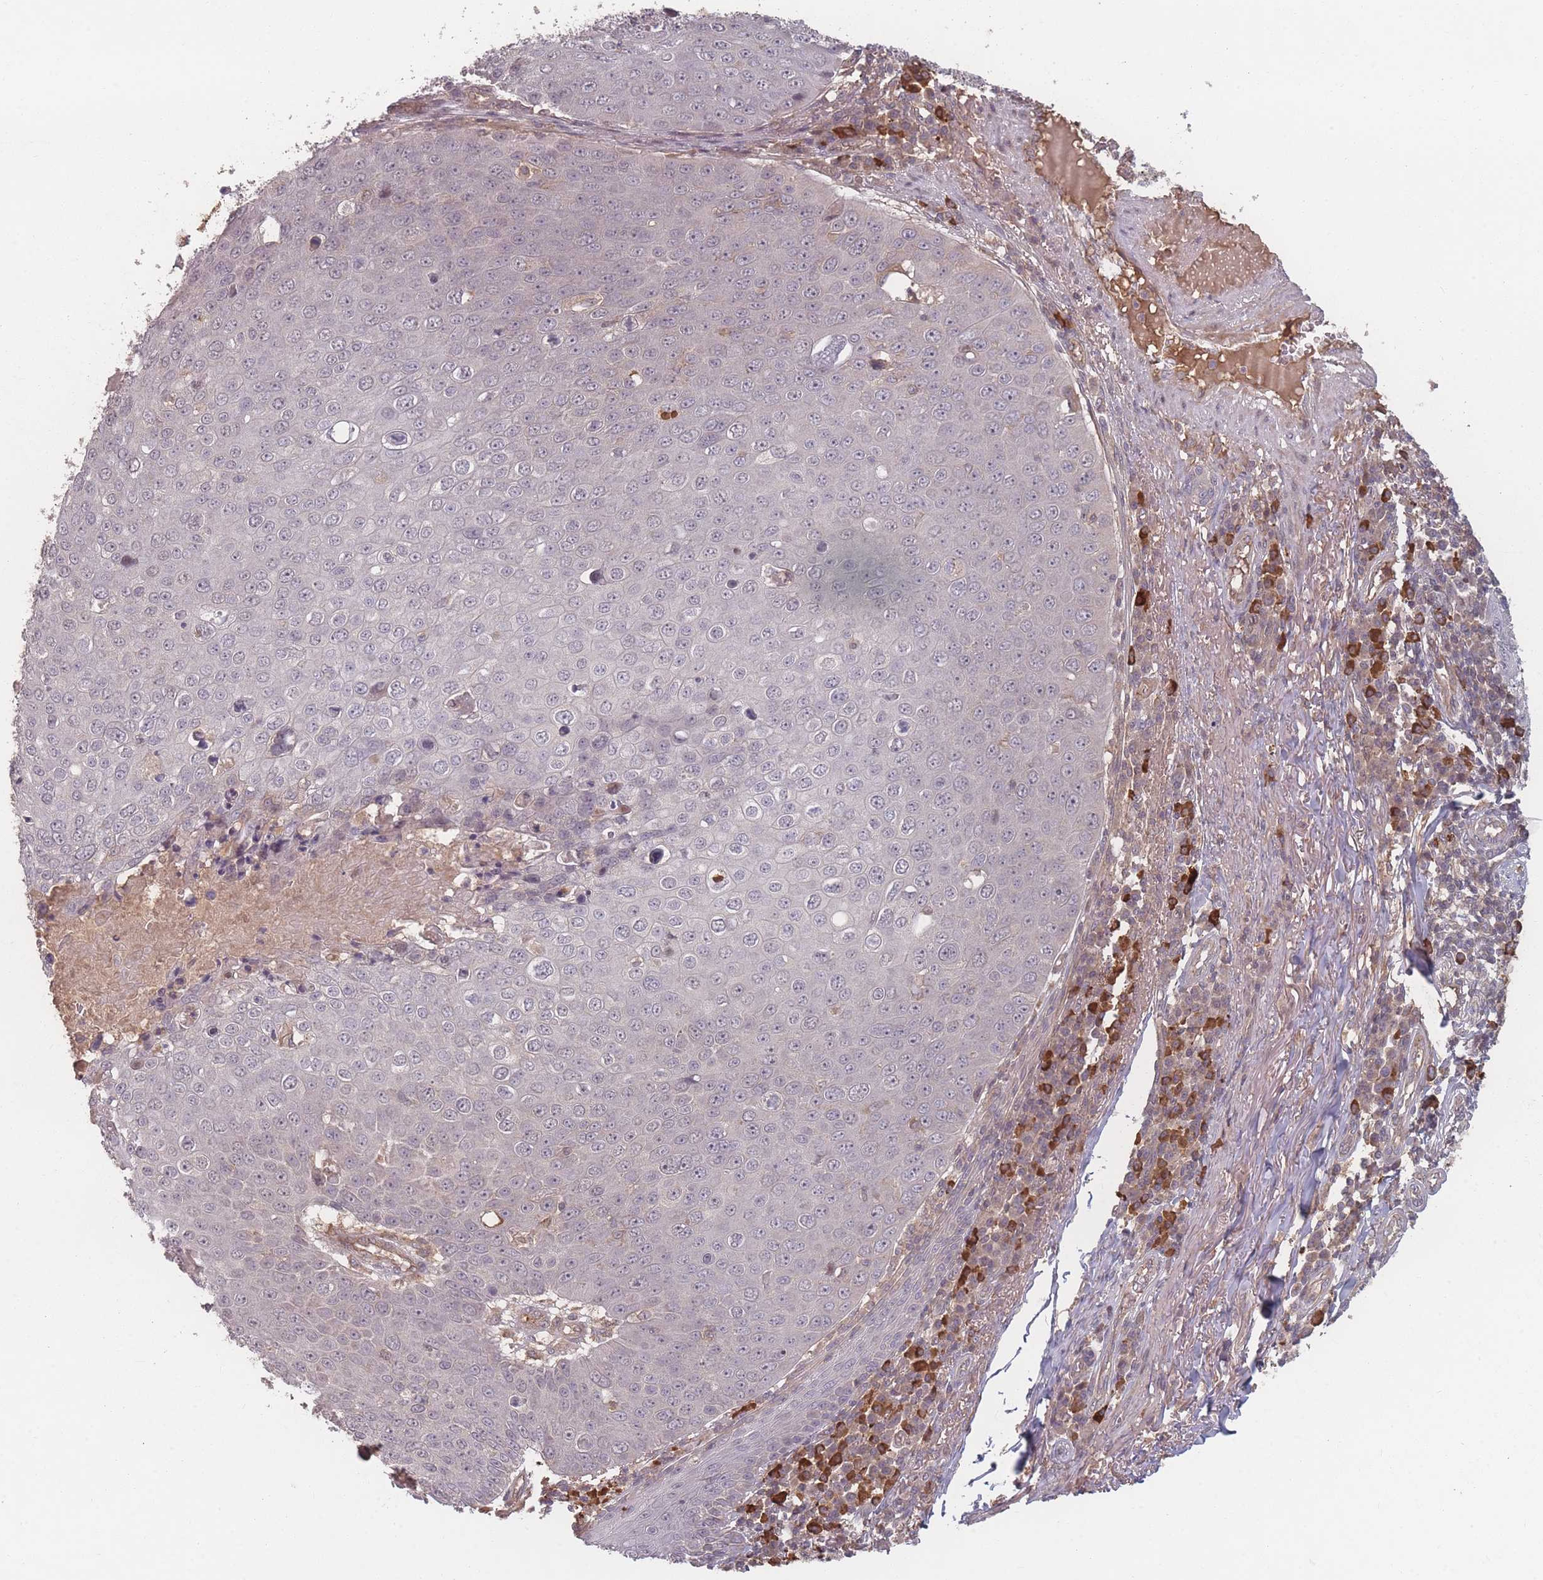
{"staining": {"intensity": "negative", "quantity": "none", "location": "none"}, "tissue": "skin cancer", "cell_type": "Tumor cells", "image_type": "cancer", "snomed": [{"axis": "morphology", "description": "Squamous cell carcinoma, NOS"}, {"axis": "topography", "description": "Skin"}], "caption": "Tumor cells show no significant positivity in skin cancer (squamous cell carcinoma). (DAB immunohistochemistry (IHC), high magnification).", "gene": "HAGH", "patient": {"sex": "male", "age": 71}}